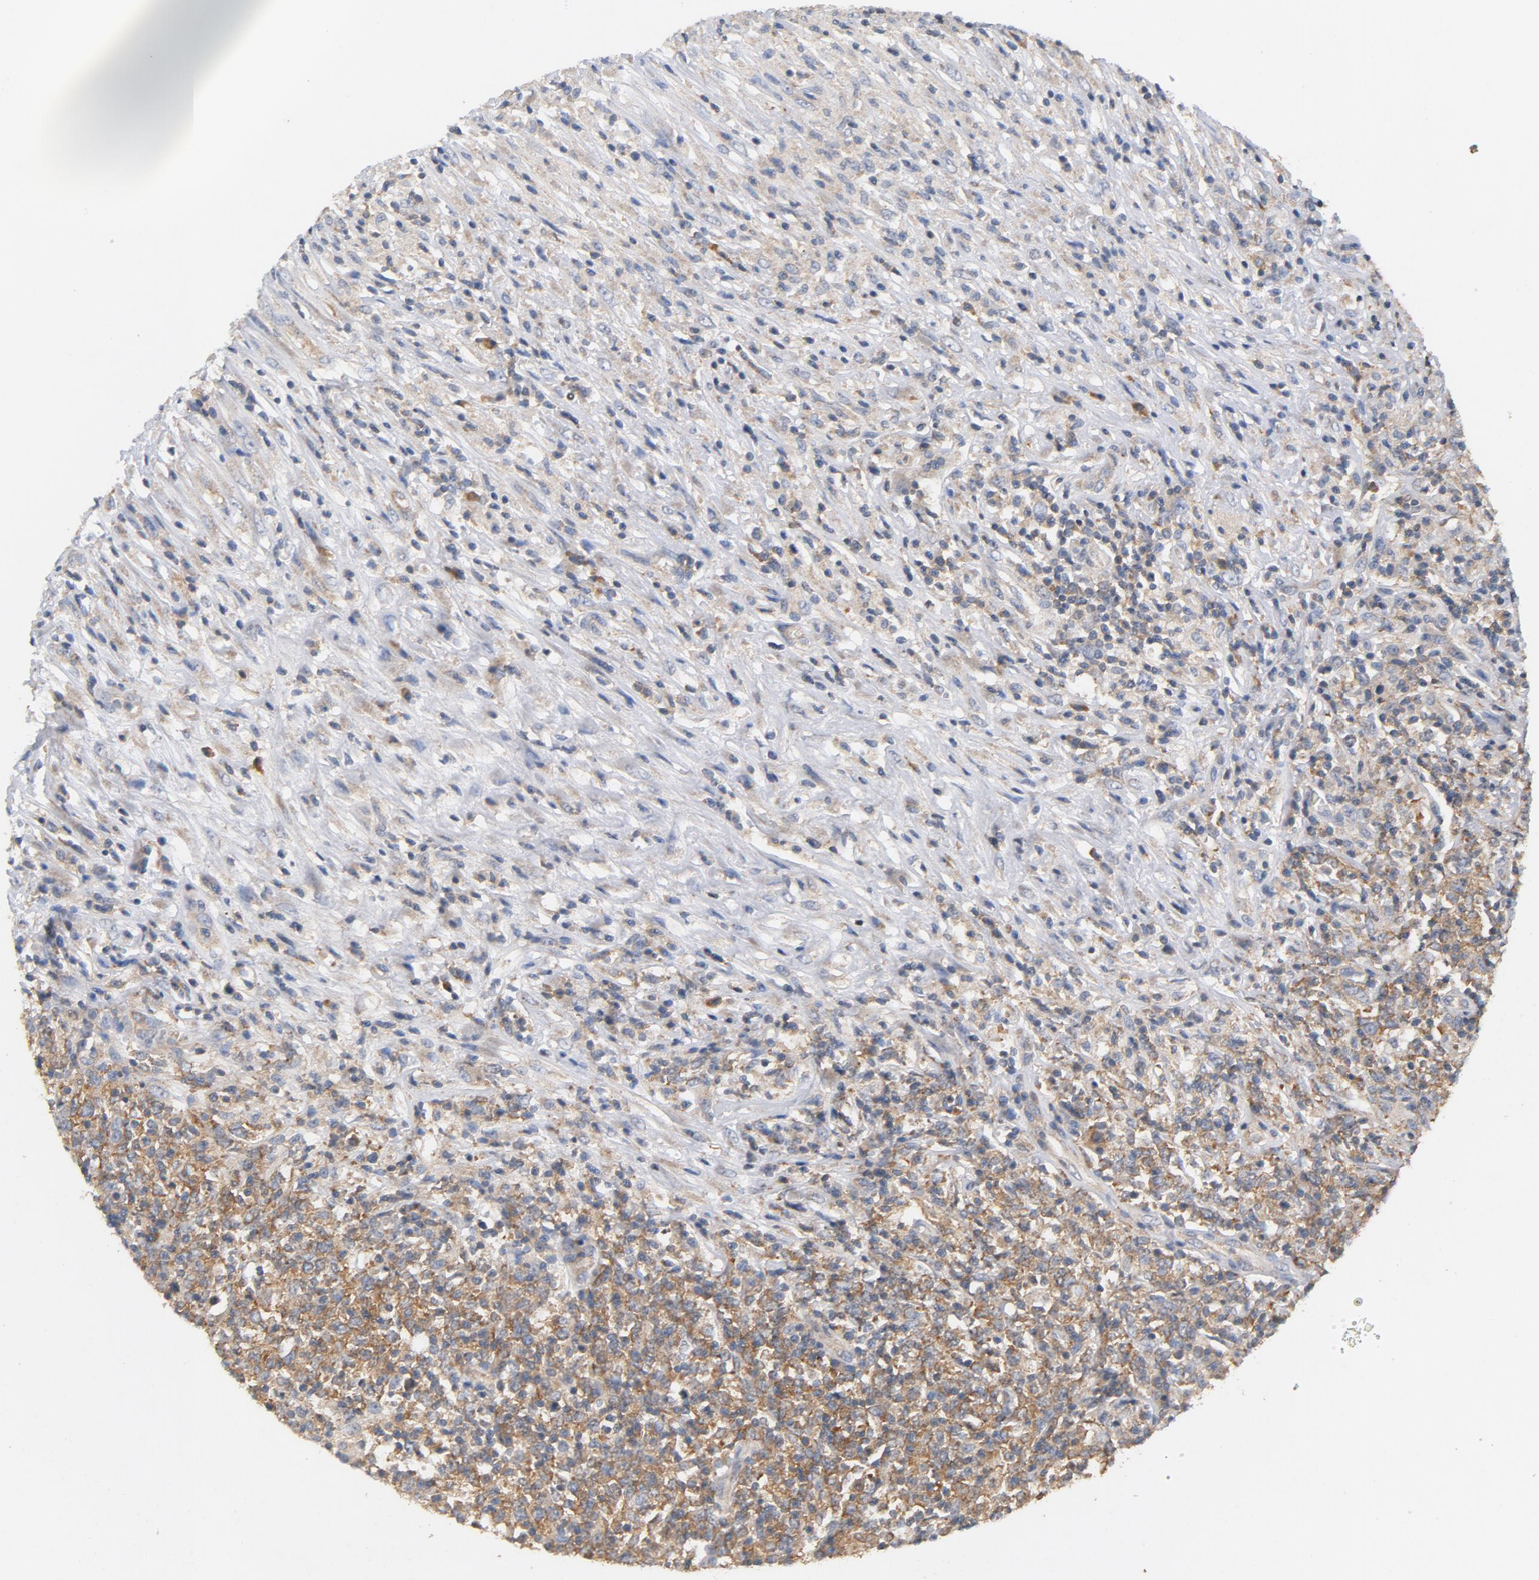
{"staining": {"intensity": "moderate", "quantity": ">75%", "location": "cytoplasmic/membranous"}, "tissue": "lymphoma", "cell_type": "Tumor cells", "image_type": "cancer", "snomed": [{"axis": "morphology", "description": "Malignant lymphoma, non-Hodgkin's type, High grade"}, {"axis": "topography", "description": "Lymph node"}], "caption": "Immunohistochemistry staining of lymphoma, which demonstrates medium levels of moderate cytoplasmic/membranous staining in approximately >75% of tumor cells indicating moderate cytoplasmic/membranous protein expression. The staining was performed using DAB (3,3'-diaminobenzidine) (brown) for protein detection and nuclei were counterstained in hematoxylin (blue).", "gene": "DDX6", "patient": {"sex": "female", "age": 84}}